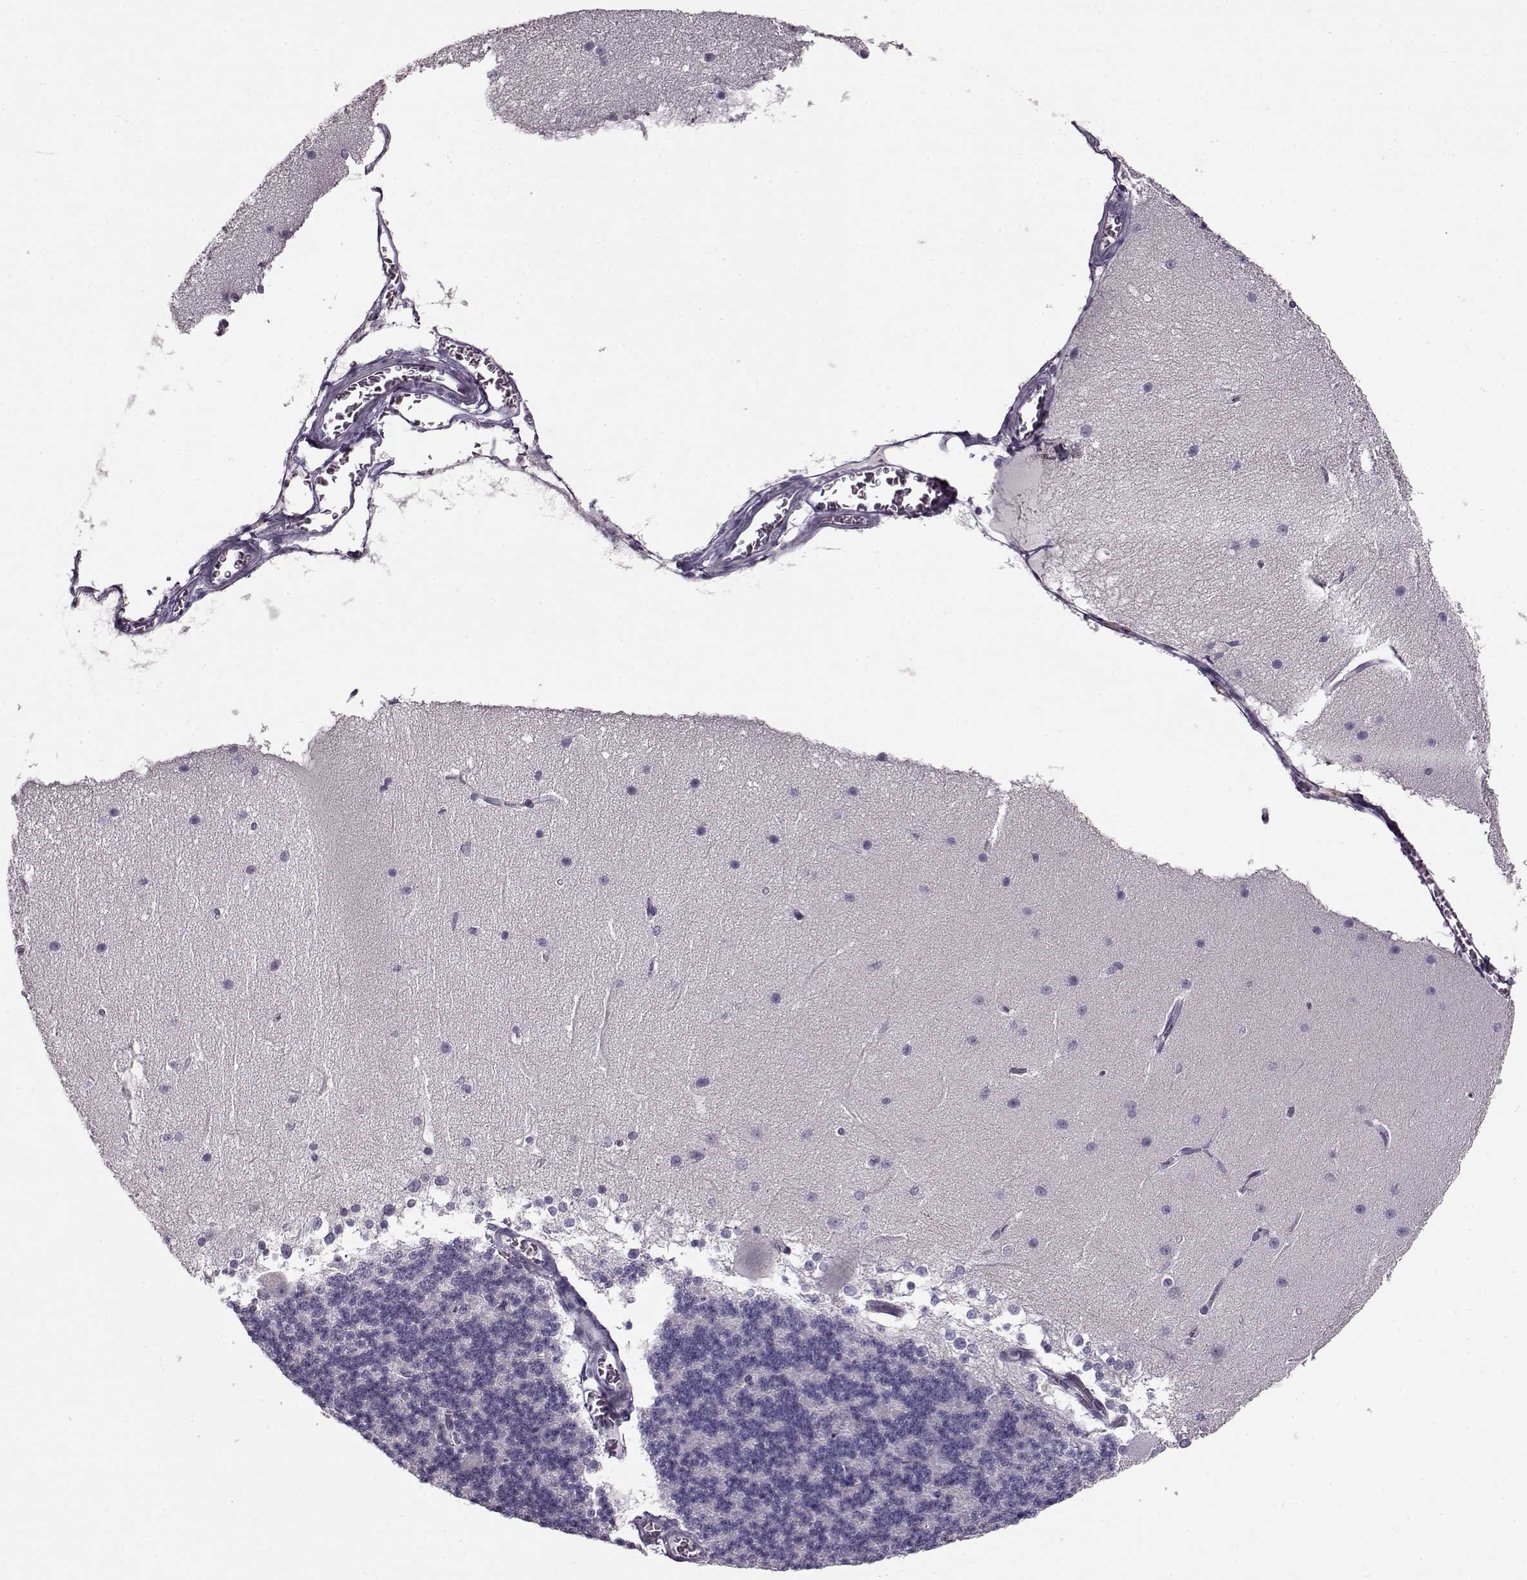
{"staining": {"intensity": "negative", "quantity": "none", "location": "none"}, "tissue": "cerebellum", "cell_type": "Cells in granular layer", "image_type": "normal", "snomed": [{"axis": "morphology", "description": "Normal tissue, NOS"}, {"axis": "topography", "description": "Cerebellum"}], "caption": "High power microscopy photomicrograph of an IHC micrograph of benign cerebellum, revealing no significant positivity in cells in granular layer. (Stains: DAB immunohistochemistry (IHC) with hematoxylin counter stain, Microscopy: brightfield microscopy at high magnification).", "gene": "RP1L1", "patient": {"sex": "female", "age": 19}}